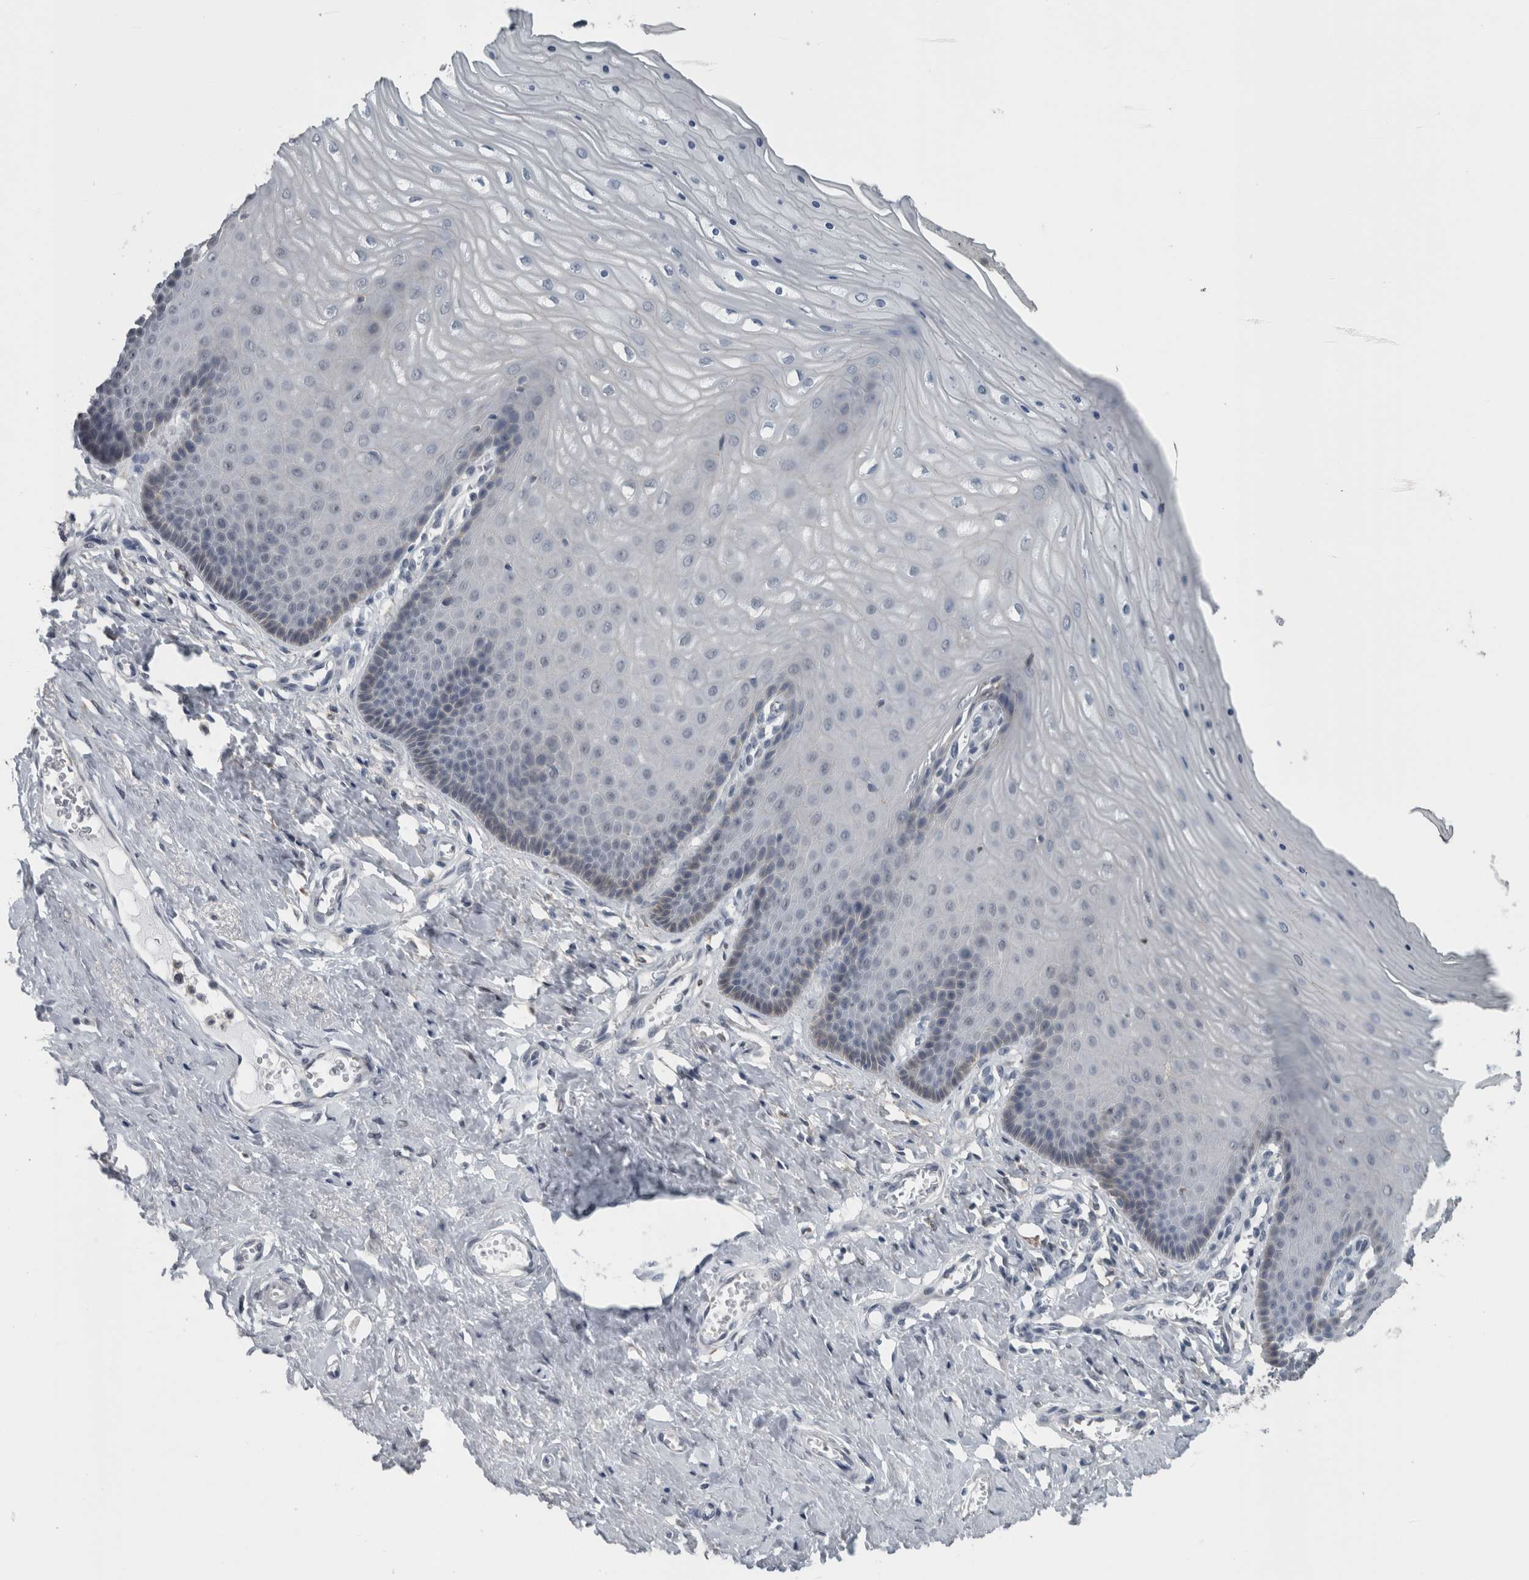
{"staining": {"intensity": "moderate", "quantity": "<25%", "location": "cytoplasmic/membranous"}, "tissue": "cervix", "cell_type": "Squamous epithelial cells", "image_type": "normal", "snomed": [{"axis": "morphology", "description": "Normal tissue, NOS"}, {"axis": "topography", "description": "Cervix"}], "caption": "A high-resolution micrograph shows immunohistochemistry staining of benign cervix, which reveals moderate cytoplasmic/membranous positivity in approximately <25% of squamous epithelial cells.", "gene": "ACSF2", "patient": {"sex": "female", "age": 55}}